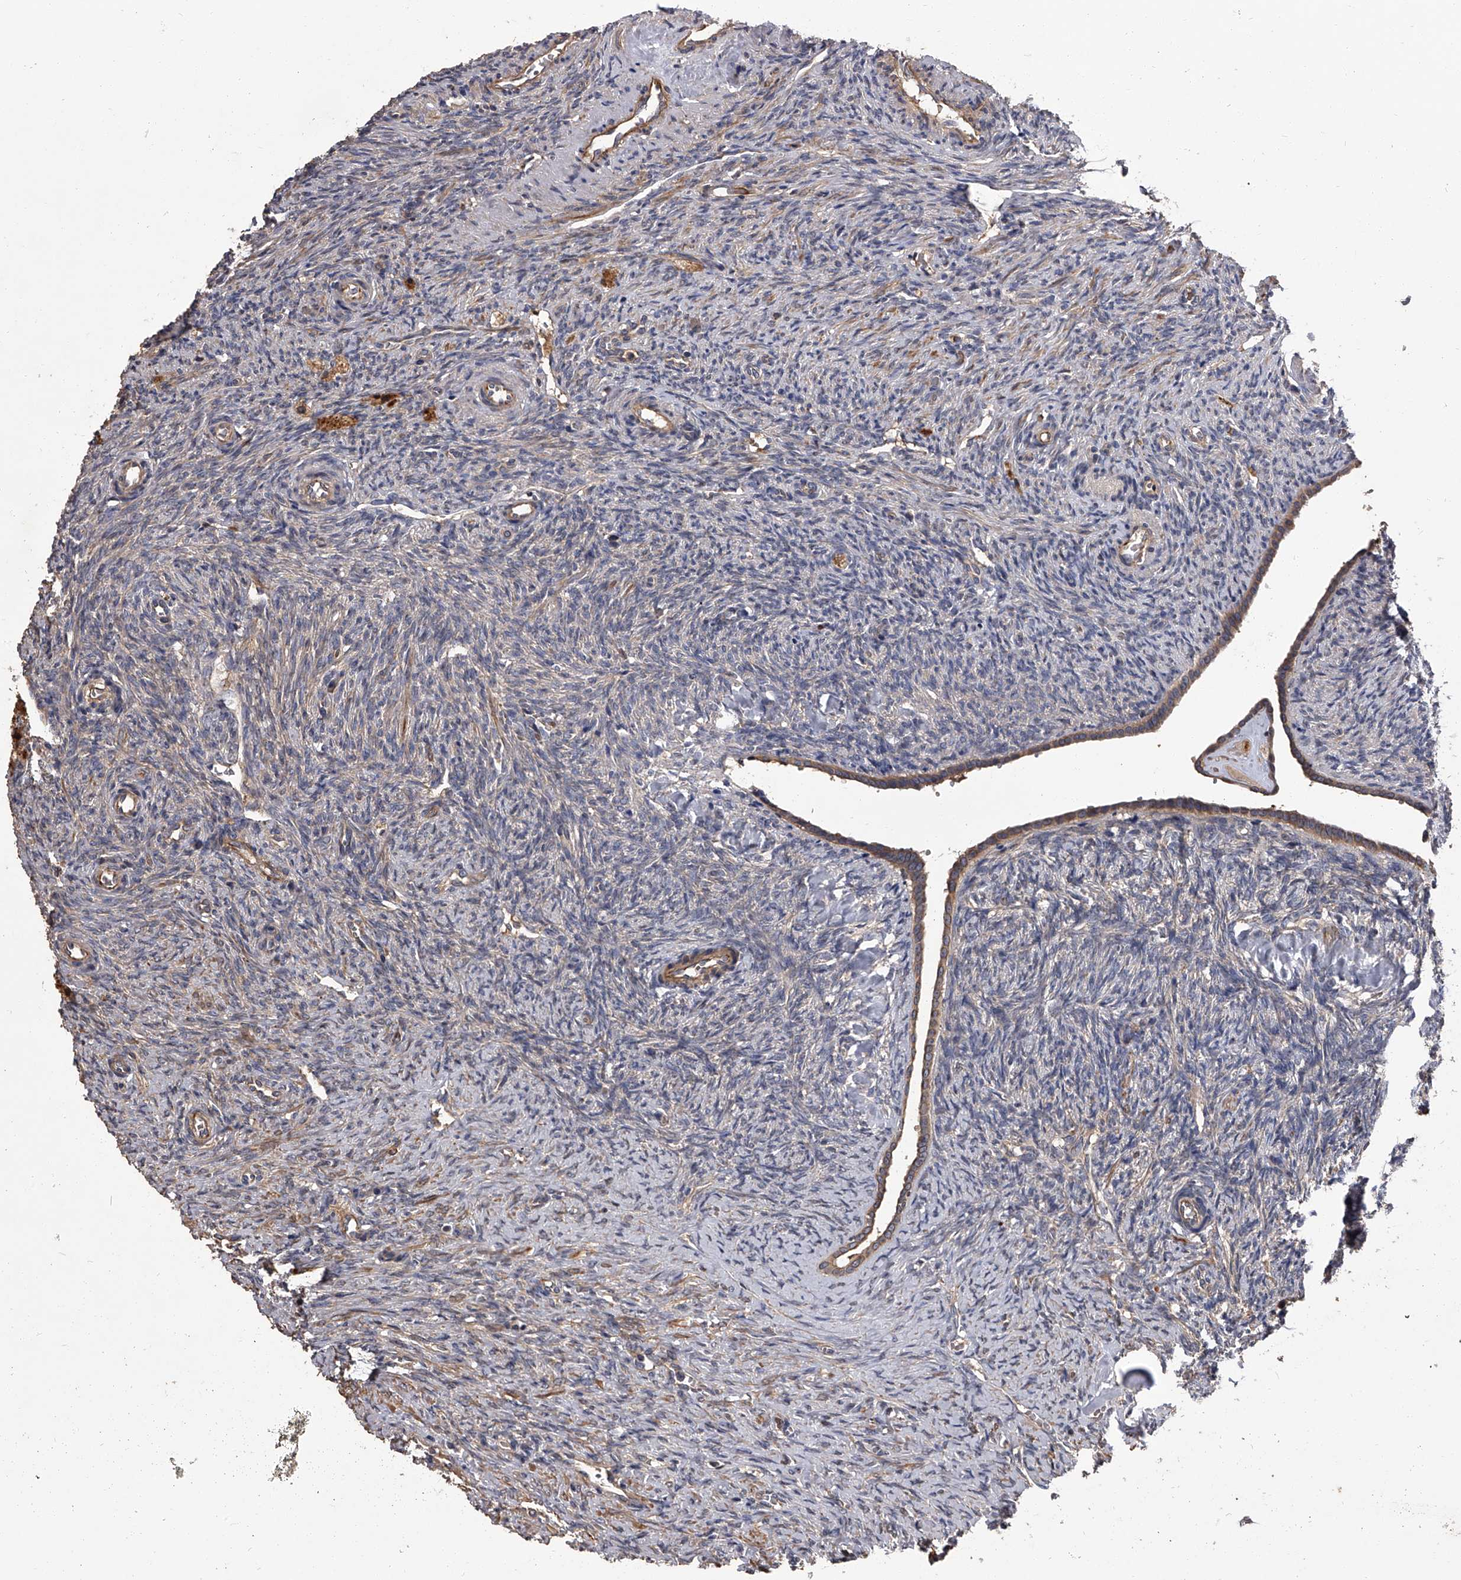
{"staining": {"intensity": "moderate", "quantity": ">75%", "location": "cytoplasmic/membranous"}, "tissue": "ovary", "cell_type": "Follicle cells", "image_type": "normal", "snomed": [{"axis": "morphology", "description": "Normal tissue, NOS"}, {"axis": "topography", "description": "Ovary"}], "caption": "About >75% of follicle cells in unremarkable ovary exhibit moderate cytoplasmic/membranous protein positivity as visualized by brown immunohistochemical staining.", "gene": "STK36", "patient": {"sex": "female", "age": 41}}